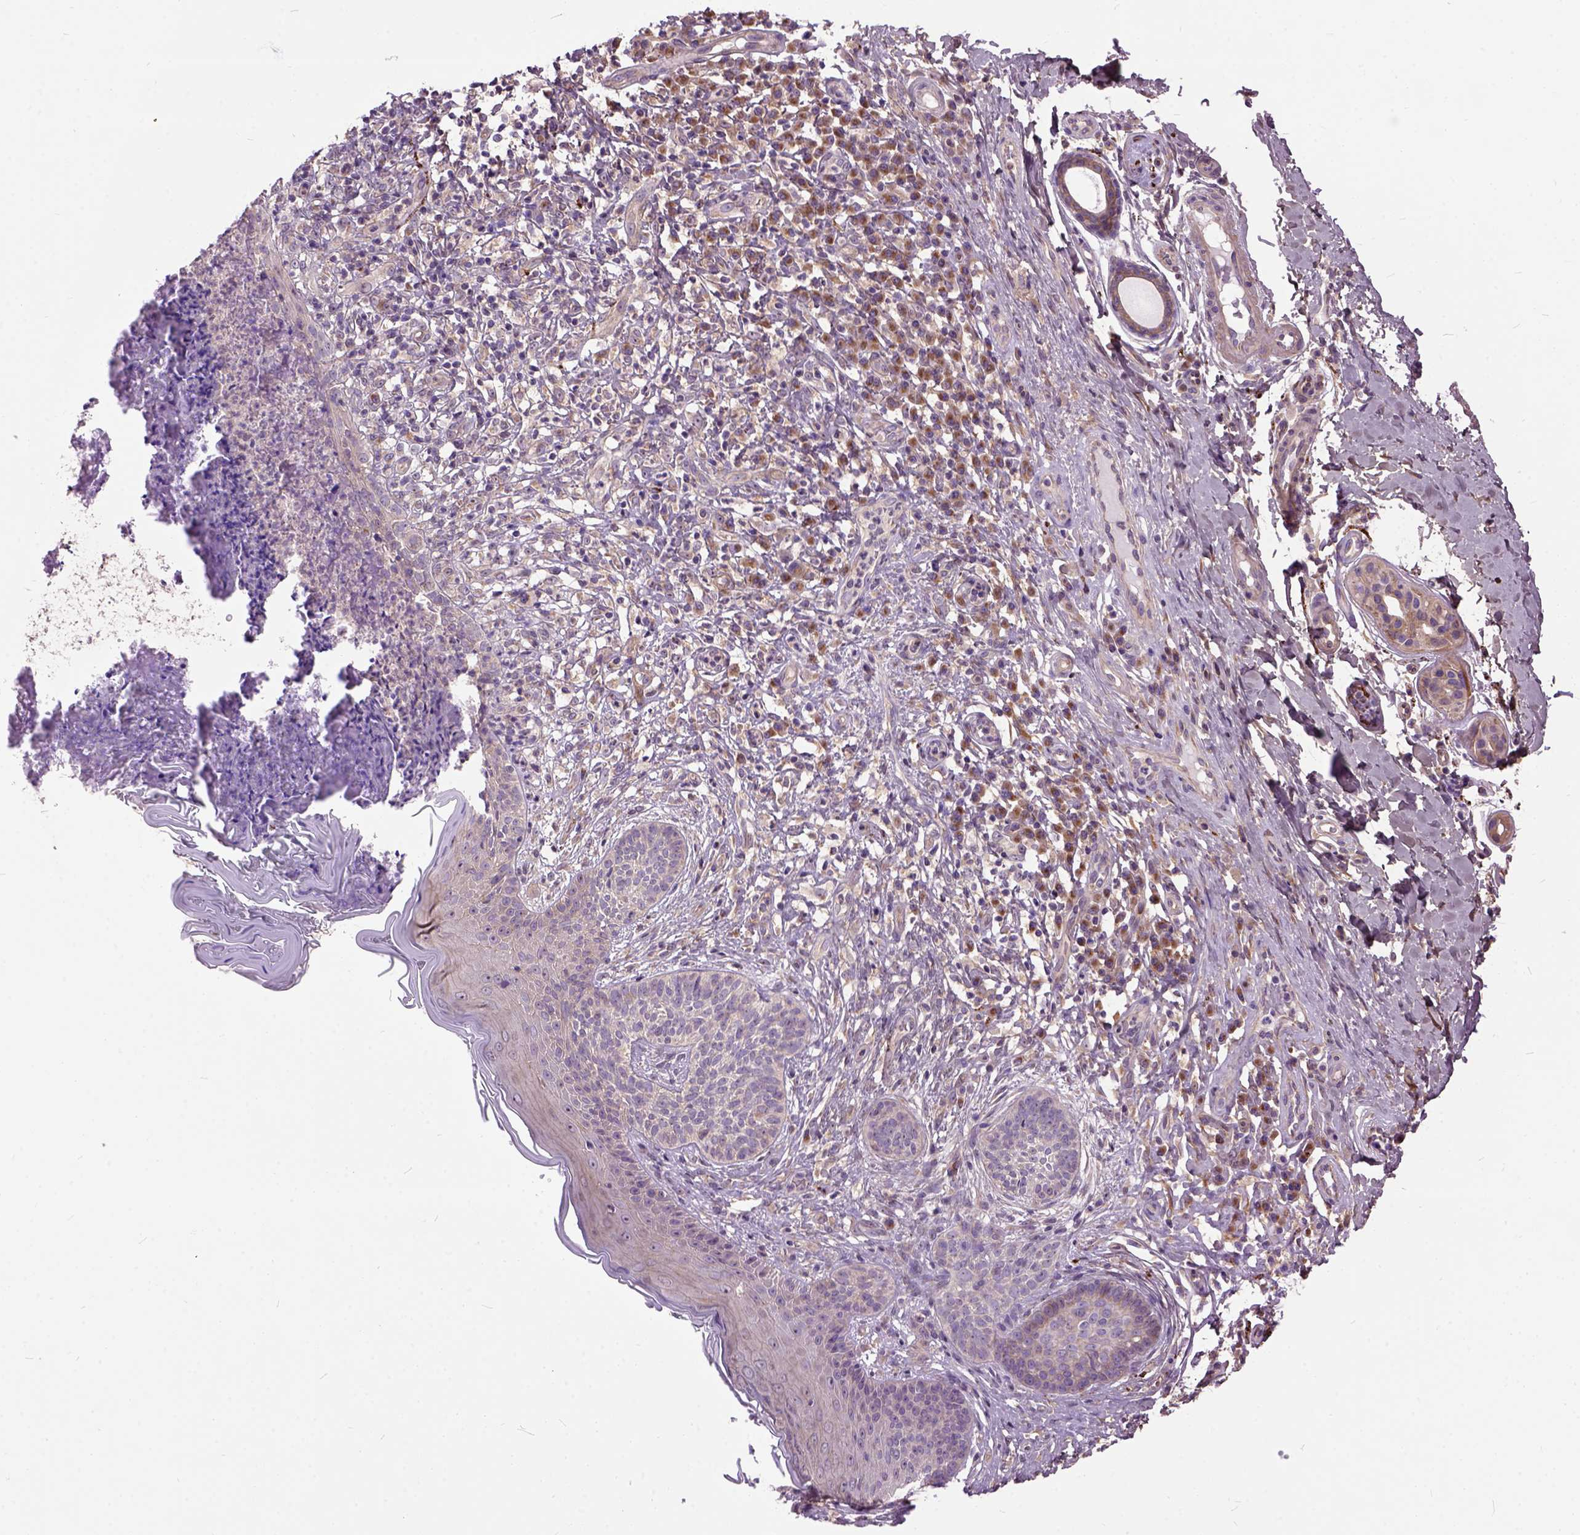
{"staining": {"intensity": "weak", "quantity": ">75%", "location": "cytoplasmic/membranous"}, "tissue": "skin cancer", "cell_type": "Tumor cells", "image_type": "cancer", "snomed": [{"axis": "morphology", "description": "Basal cell carcinoma"}, {"axis": "topography", "description": "Skin"}], "caption": "A brown stain labels weak cytoplasmic/membranous staining of a protein in human skin cancer tumor cells.", "gene": "MAPT", "patient": {"sex": "male", "age": 89}}